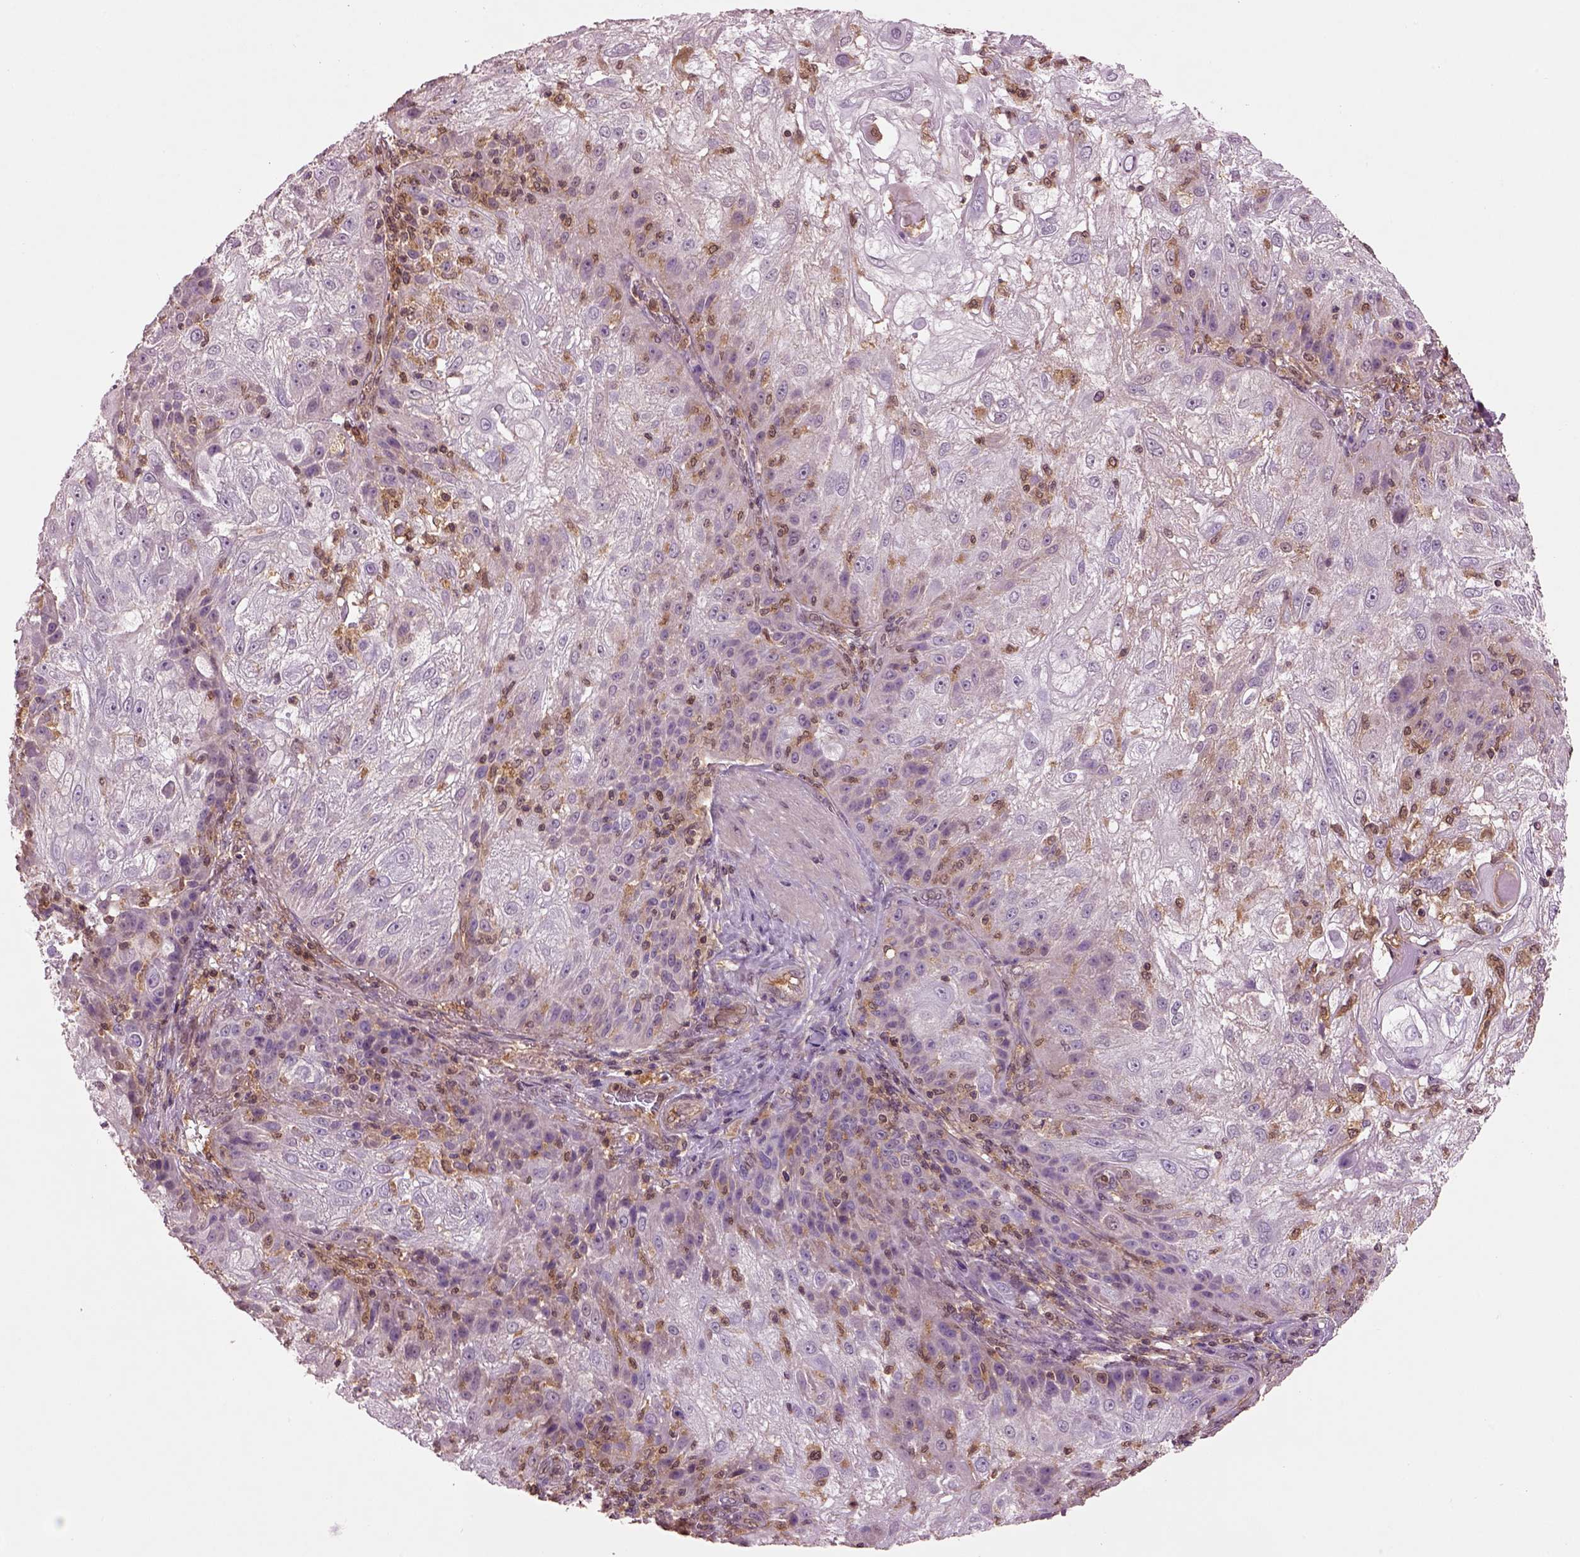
{"staining": {"intensity": "negative", "quantity": "none", "location": "none"}, "tissue": "skin cancer", "cell_type": "Tumor cells", "image_type": "cancer", "snomed": [{"axis": "morphology", "description": "Normal tissue, NOS"}, {"axis": "morphology", "description": "Squamous cell carcinoma, NOS"}, {"axis": "topography", "description": "Skin"}], "caption": "DAB (3,3'-diaminobenzidine) immunohistochemical staining of human skin cancer (squamous cell carcinoma) displays no significant positivity in tumor cells.", "gene": "MDP1", "patient": {"sex": "female", "age": 83}}